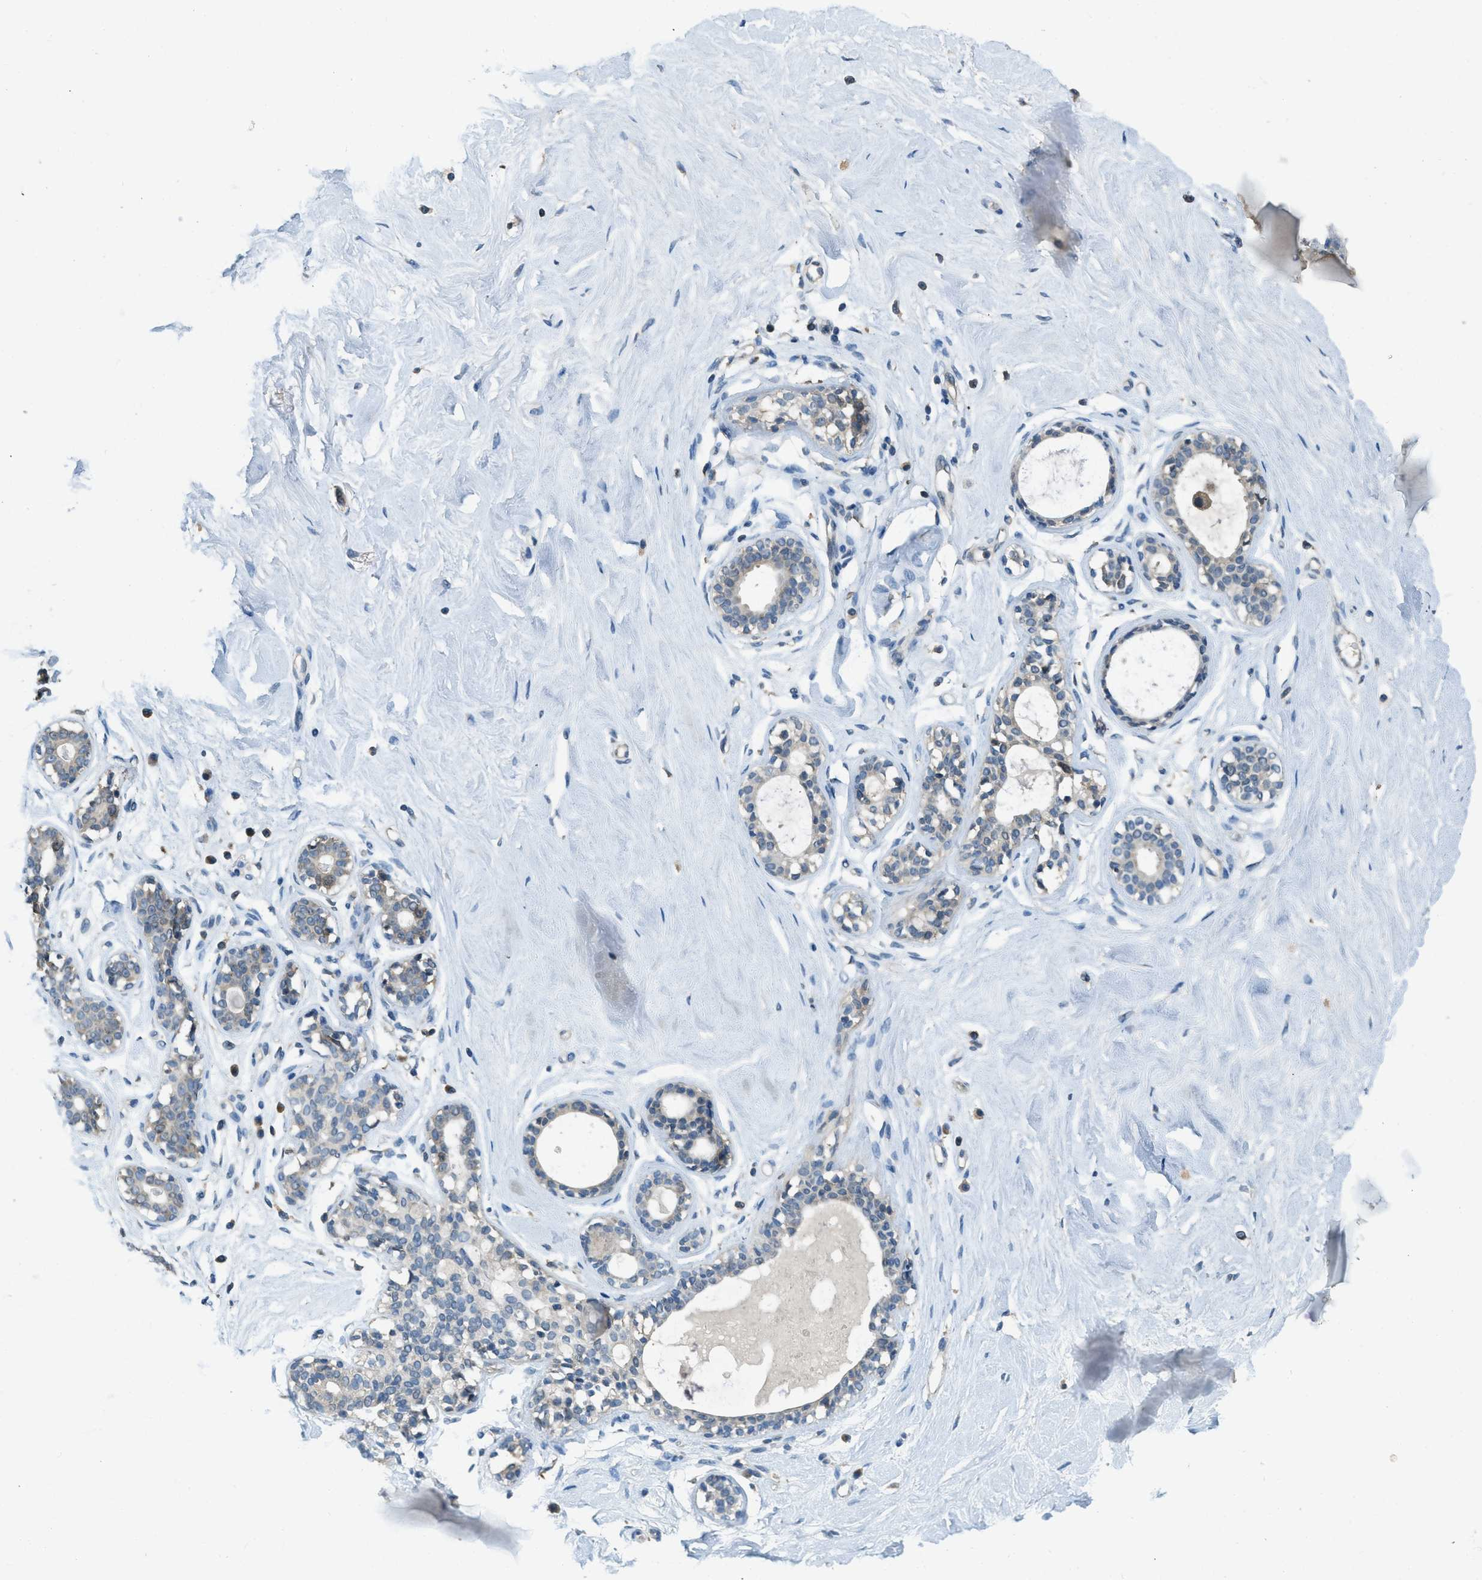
{"staining": {"intensity": "negative", "quantity": "none", "location": "none"}, "tissue": "breast", "cell_type": "Adipocytes", "image_type": "normal", "snomed": [{"axis": "morphology", "description": "Normal tissue, NOS"}, {"axis": "topography", "description": "Breast"}], "caption": "High magnification brightfield microscopy of benign breast stained with DAB (3,3'-diaminobenzidine) (brown) and counterstained with hematoxylin (blue): adipocytes show no significant staining. Nuclei are stained in blue.", "gene": "MIS18A", "patient": {"sex": "female", "age": 23}}